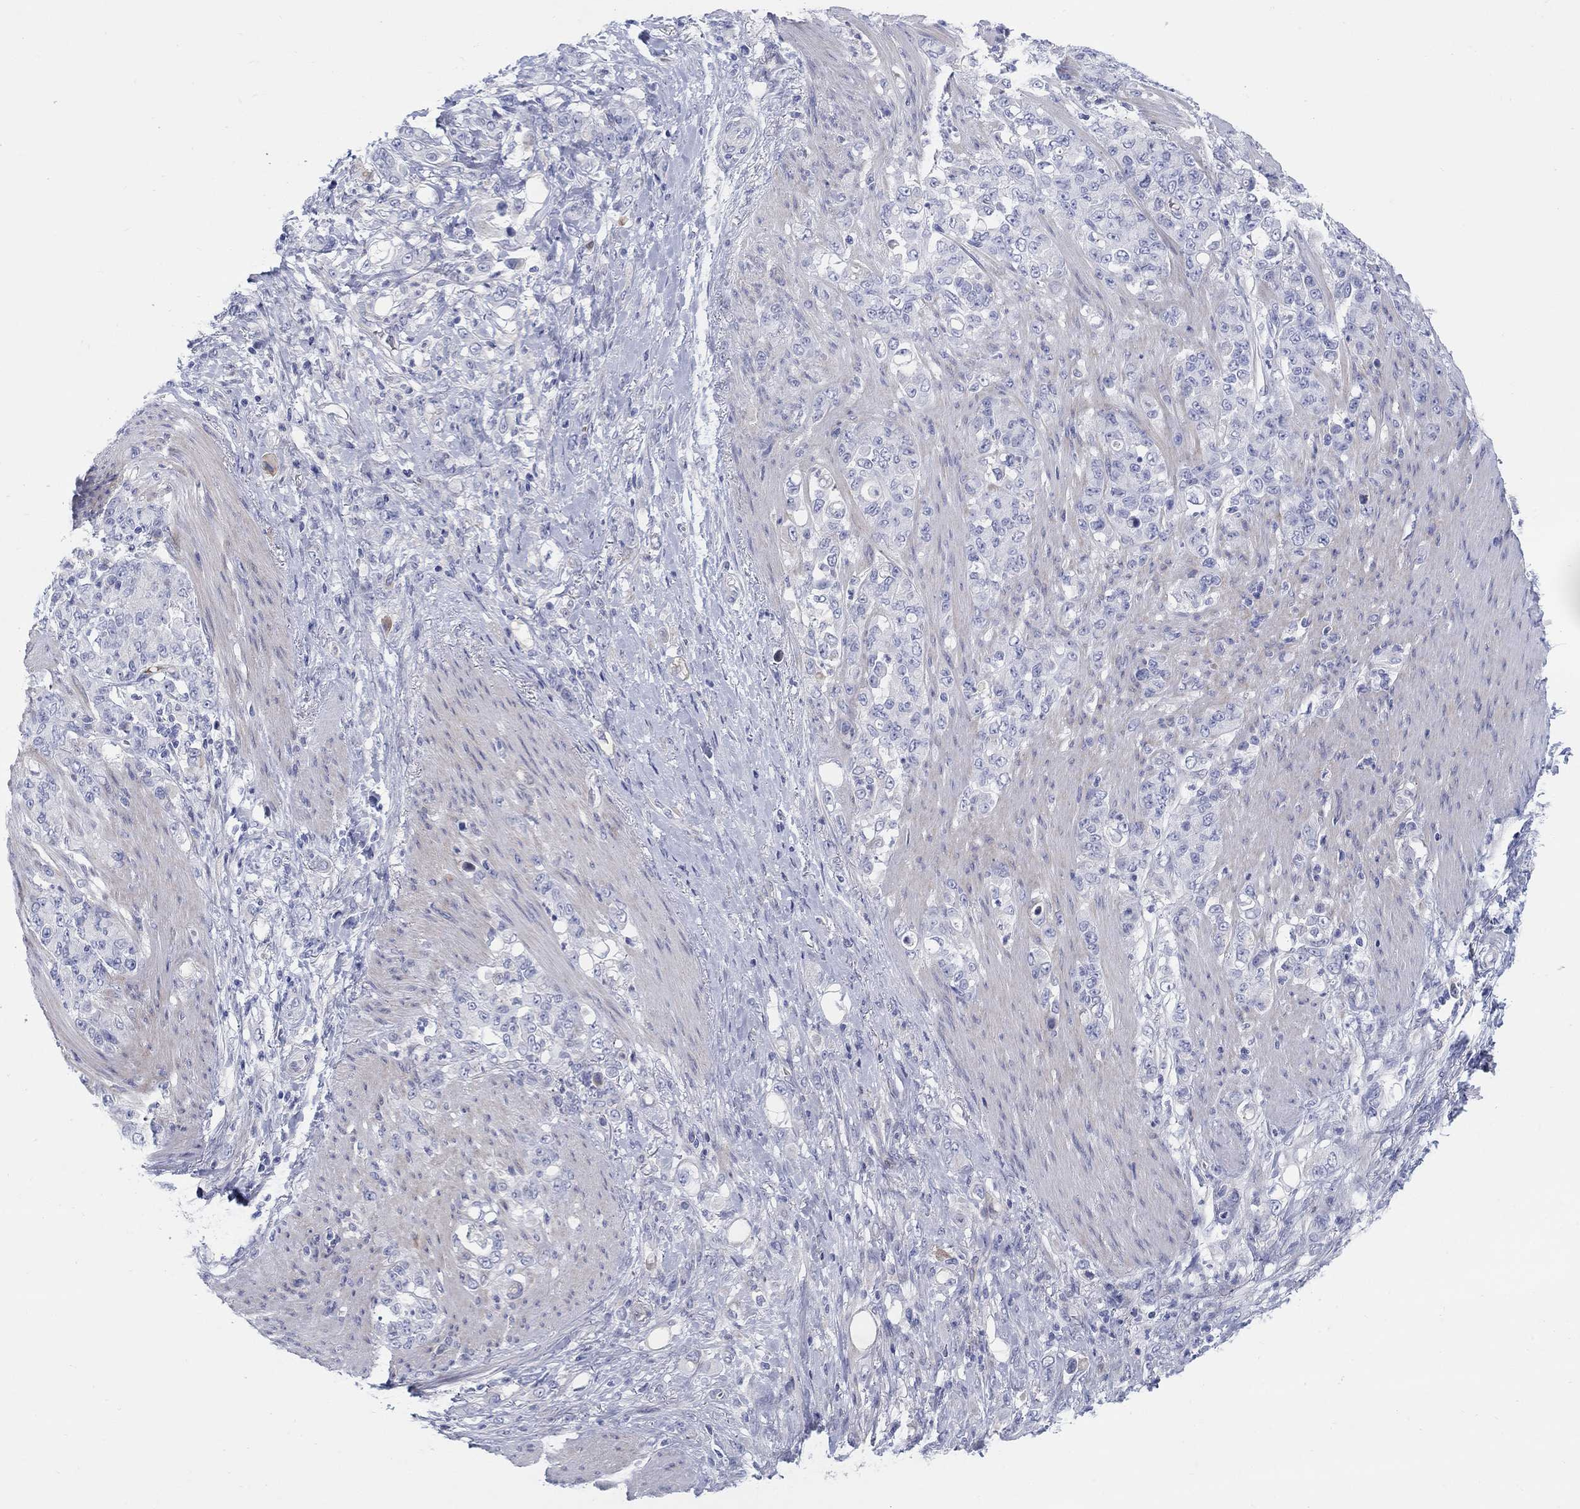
{"staining": {"intensity": "negative", "quantity": "none", "location": "none"}, "tissue": "stomach cancer", "cell_type": "Tumor cells", "image_type": "cancer", "snomed": [{"axis": "morphology", "description": "Adenocarcinoma, NOS"}, {"axis": "topography", "description": "Stomach"}], "caption": "Histopathology image shows no protein positivity in tumor cells of stomach adenocarcinoma tissue.", "gene": "HEATR4", "patient": {"sex": "female", "age": 79}}